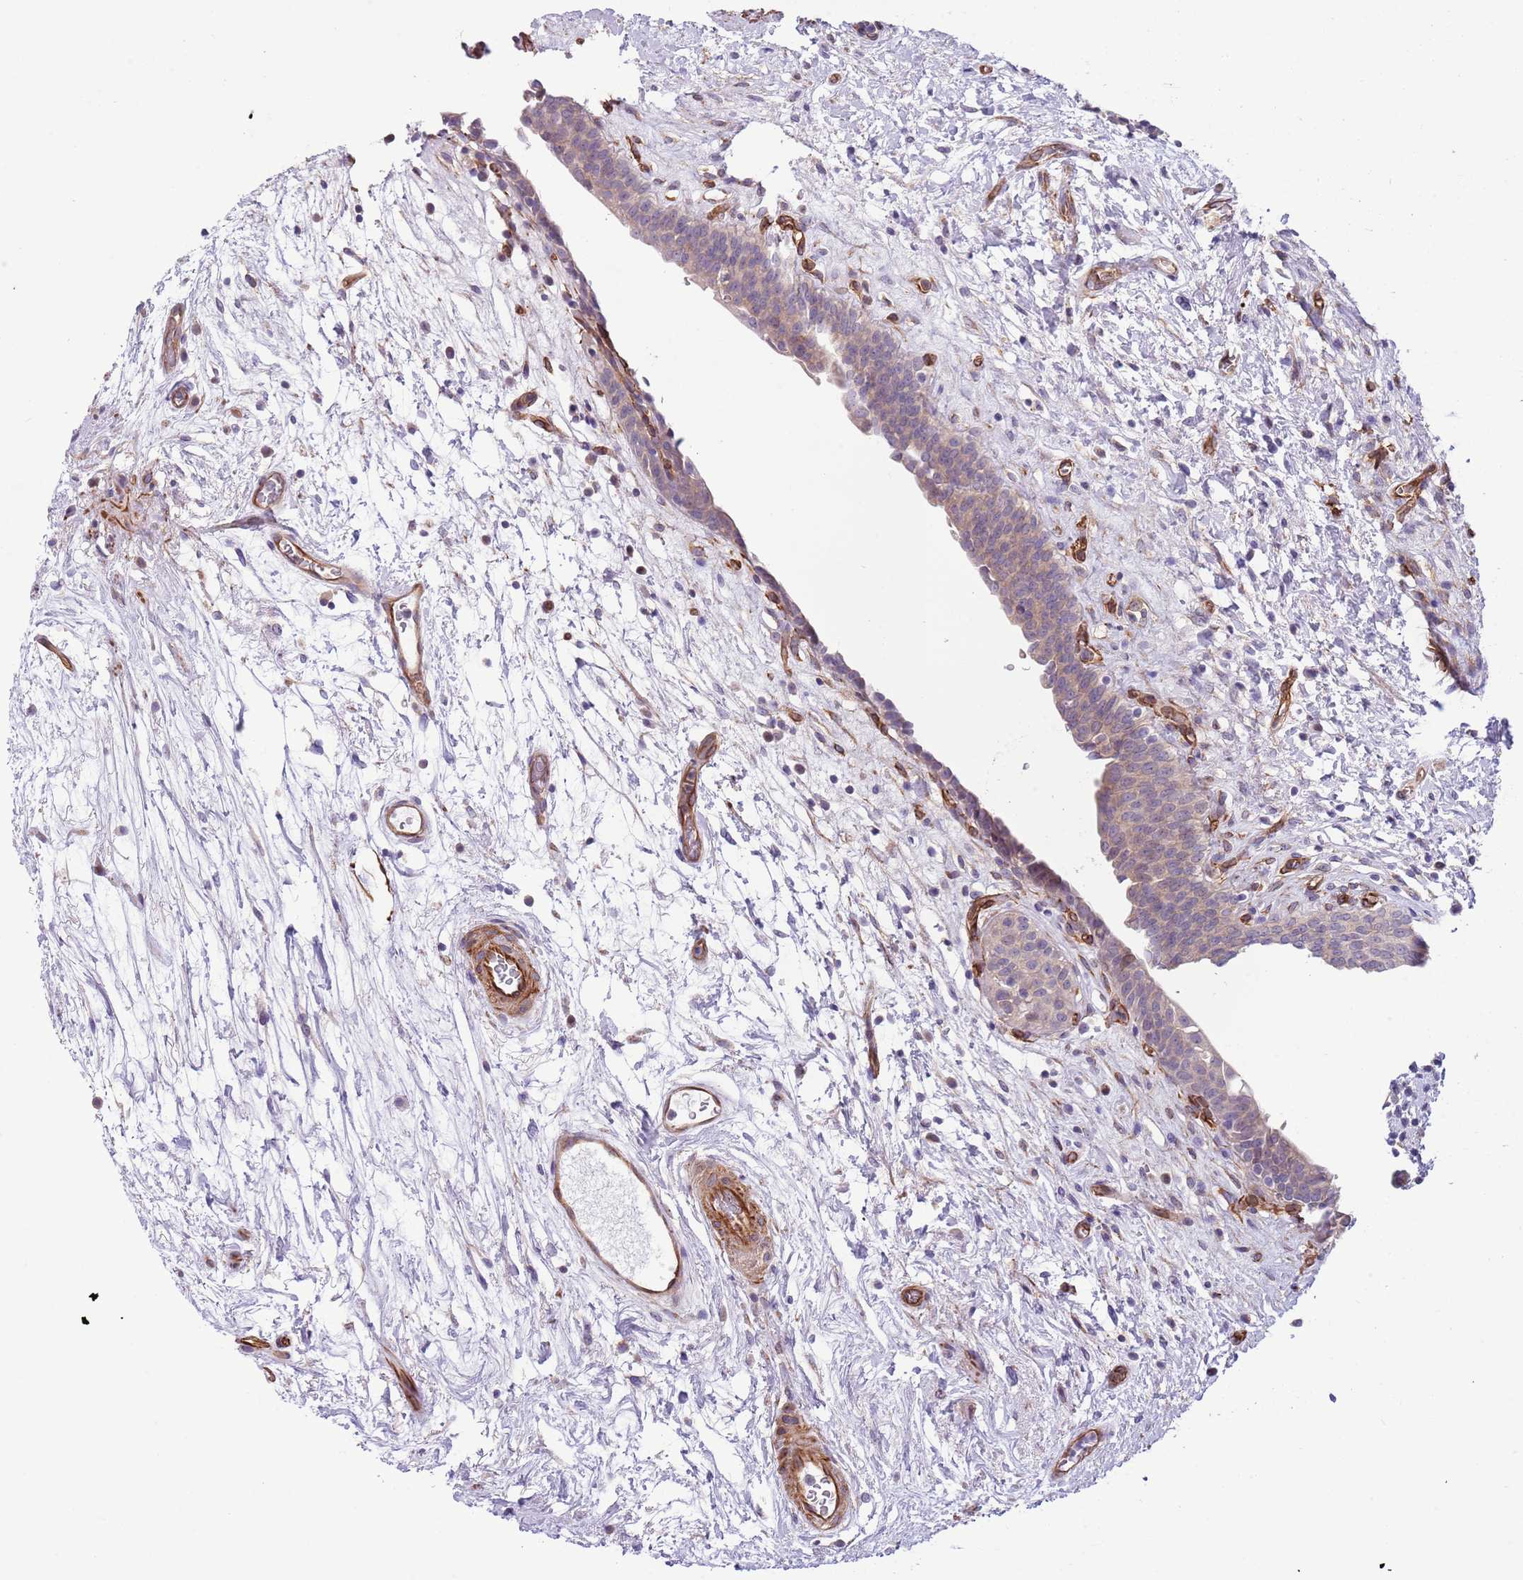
{"staining": {"intensity": "weak", "quantity": ">75%", "location": "cytoplasmic/membranous"}, "tissue": "urinary bladder", "cell_type": "Urothelial cells", "image_type": "normal", "snomed": [{"axis": "morphology", "description": "Normal tissue, NOS"}, {"axis": "topography", "description": "Urinary bladder"}], "caption": "The image displays a brown stain indicating the presence of a protein in the cytoplasmic/membranous of urothelial cells in urinary bladder. The staining was performed using DAB (3,3'-diaminobenzidine) to visualize the protein expression in brown, while the nuclei were stained in blue with hematoxylin (Magnification: 20x).", "gene": "GAS2L3", "patient": {"sex": "male", "age": 83}}